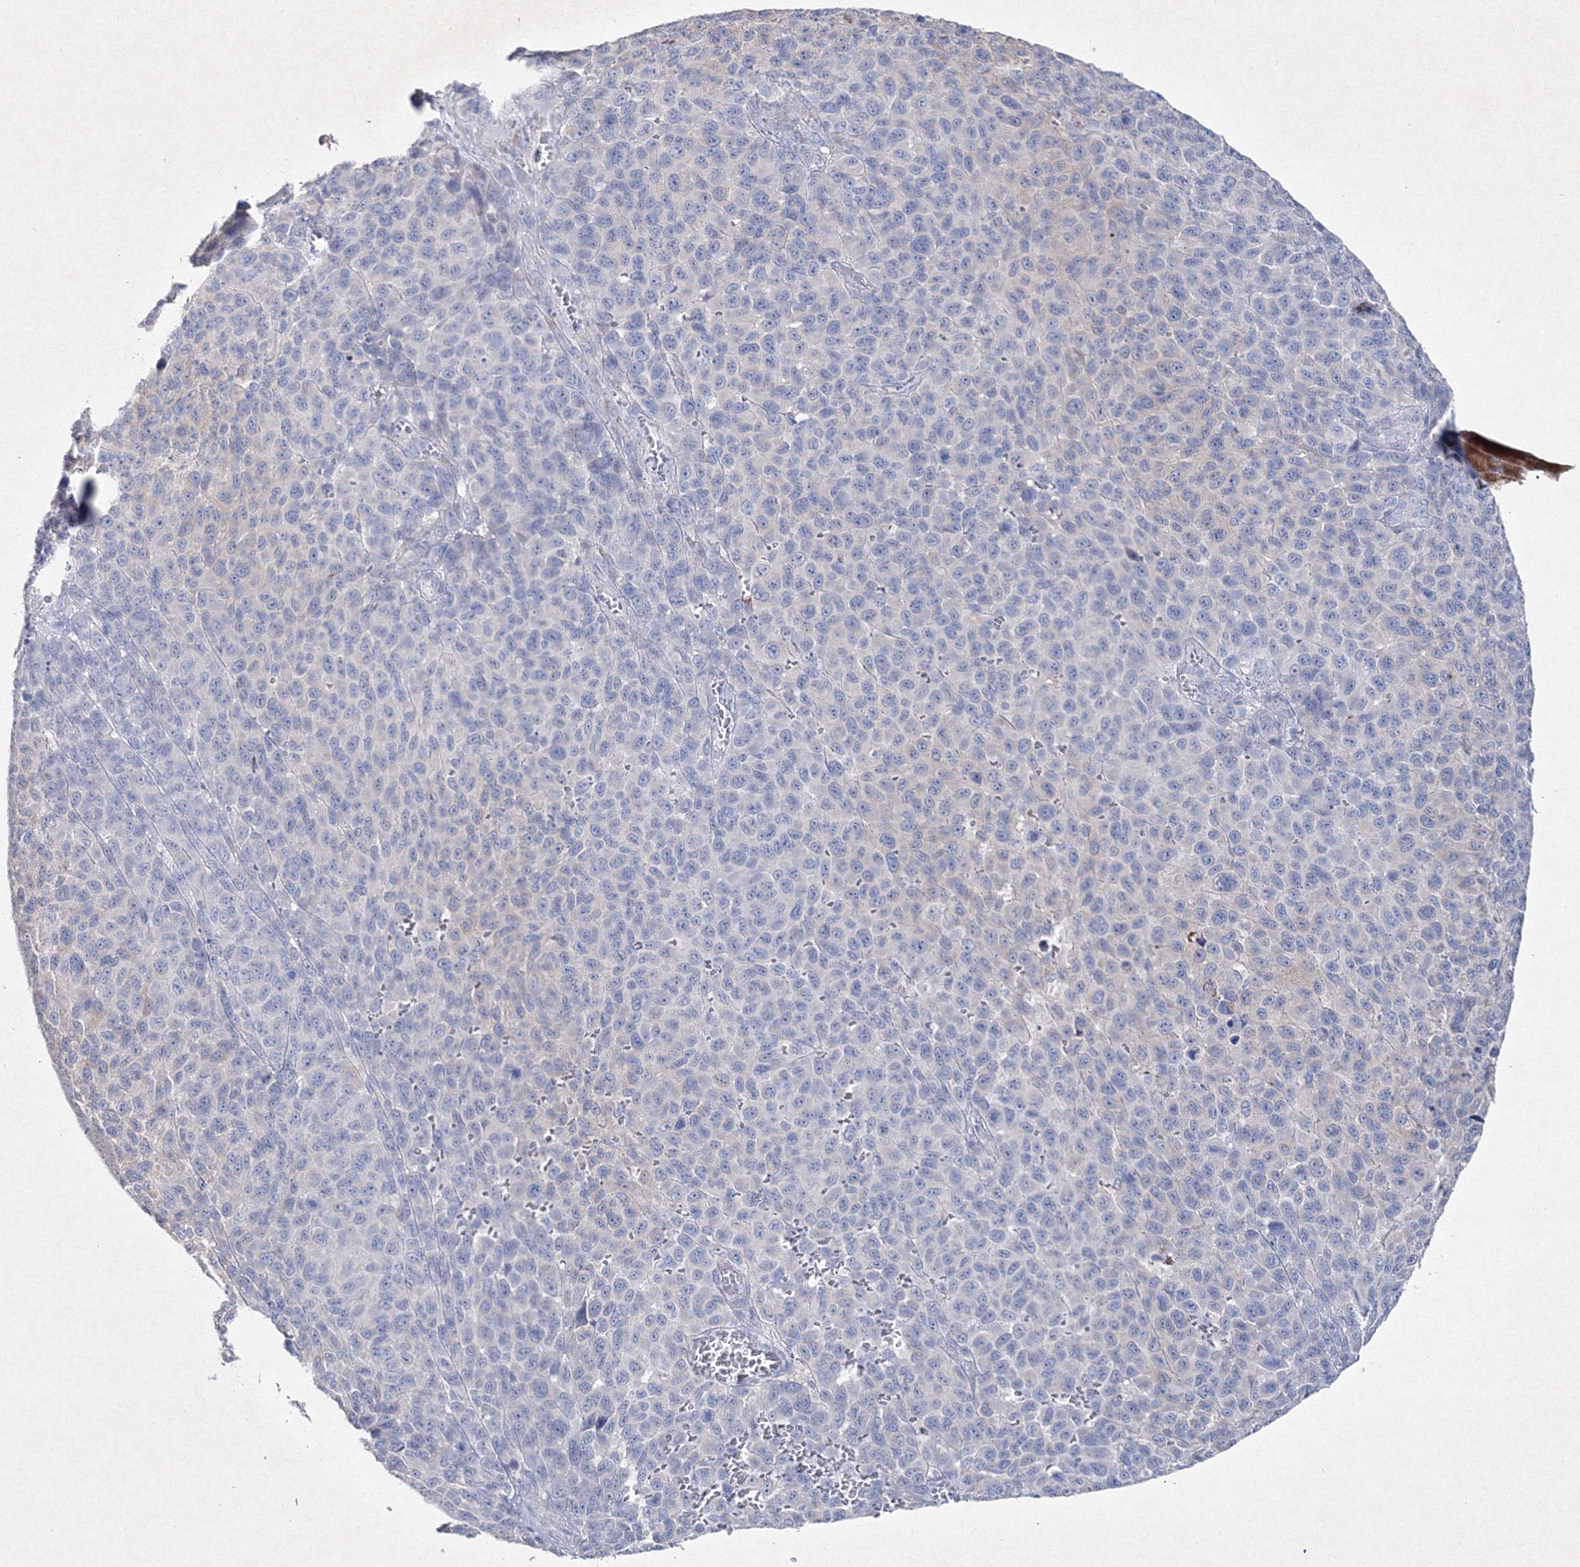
{"staining": {"intensity": "negative", "quantity": "none", "location": "none"}, "tissue": "melanoma", "cell_type": "Tumor cells", "image_type": "cancer", "snomed": [{"axis": "morphology", "description": "Malignant melanoma, NOS"}, {"axis": "topography", "description": "Skin"}], "caption": "A micrograph of malignant melanoma stained for a protein demonstrates no brown staining in tumor cells.", "gene": "SMIM29", "patient": {"sex": "male", "age": 49}}